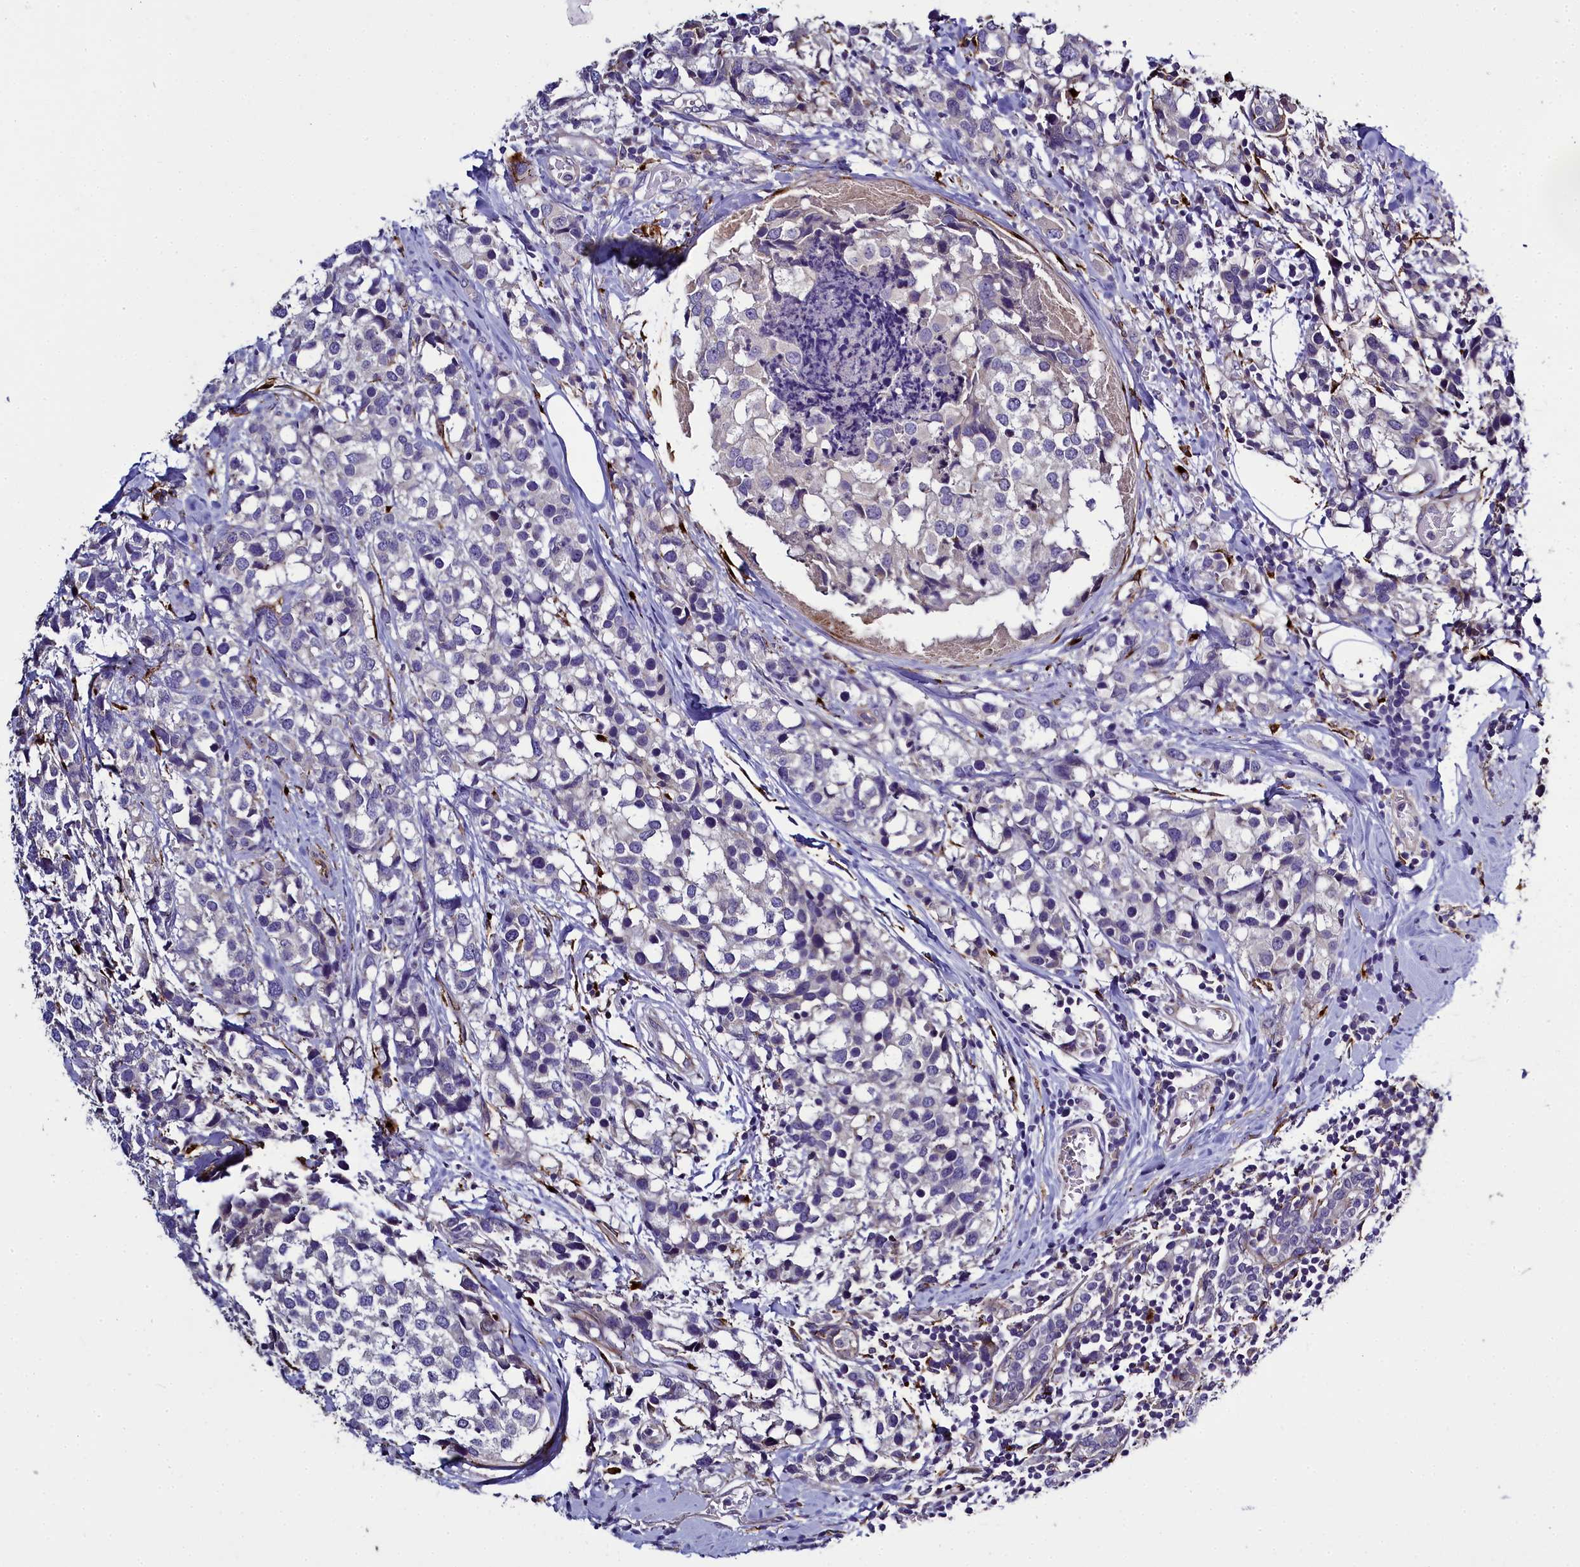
{"staining": {"intensity": "negative", "quantity": "none", "location": "none"}, "tissue": "breast cancer", "cell_type": "Tumor cells", "image_type": "cancer", "snomed": [{"axis": "morphology", "description": "Lobular carcinoma"}, {"axis": "topography", "description": "Breast"}], "caption": "Breast lobular carcinoma was stained to show a protein in brown. There is no significant expression in tumor cells.", "gene": "MRC2", "patient": {"sex": "female", "age": 59}}